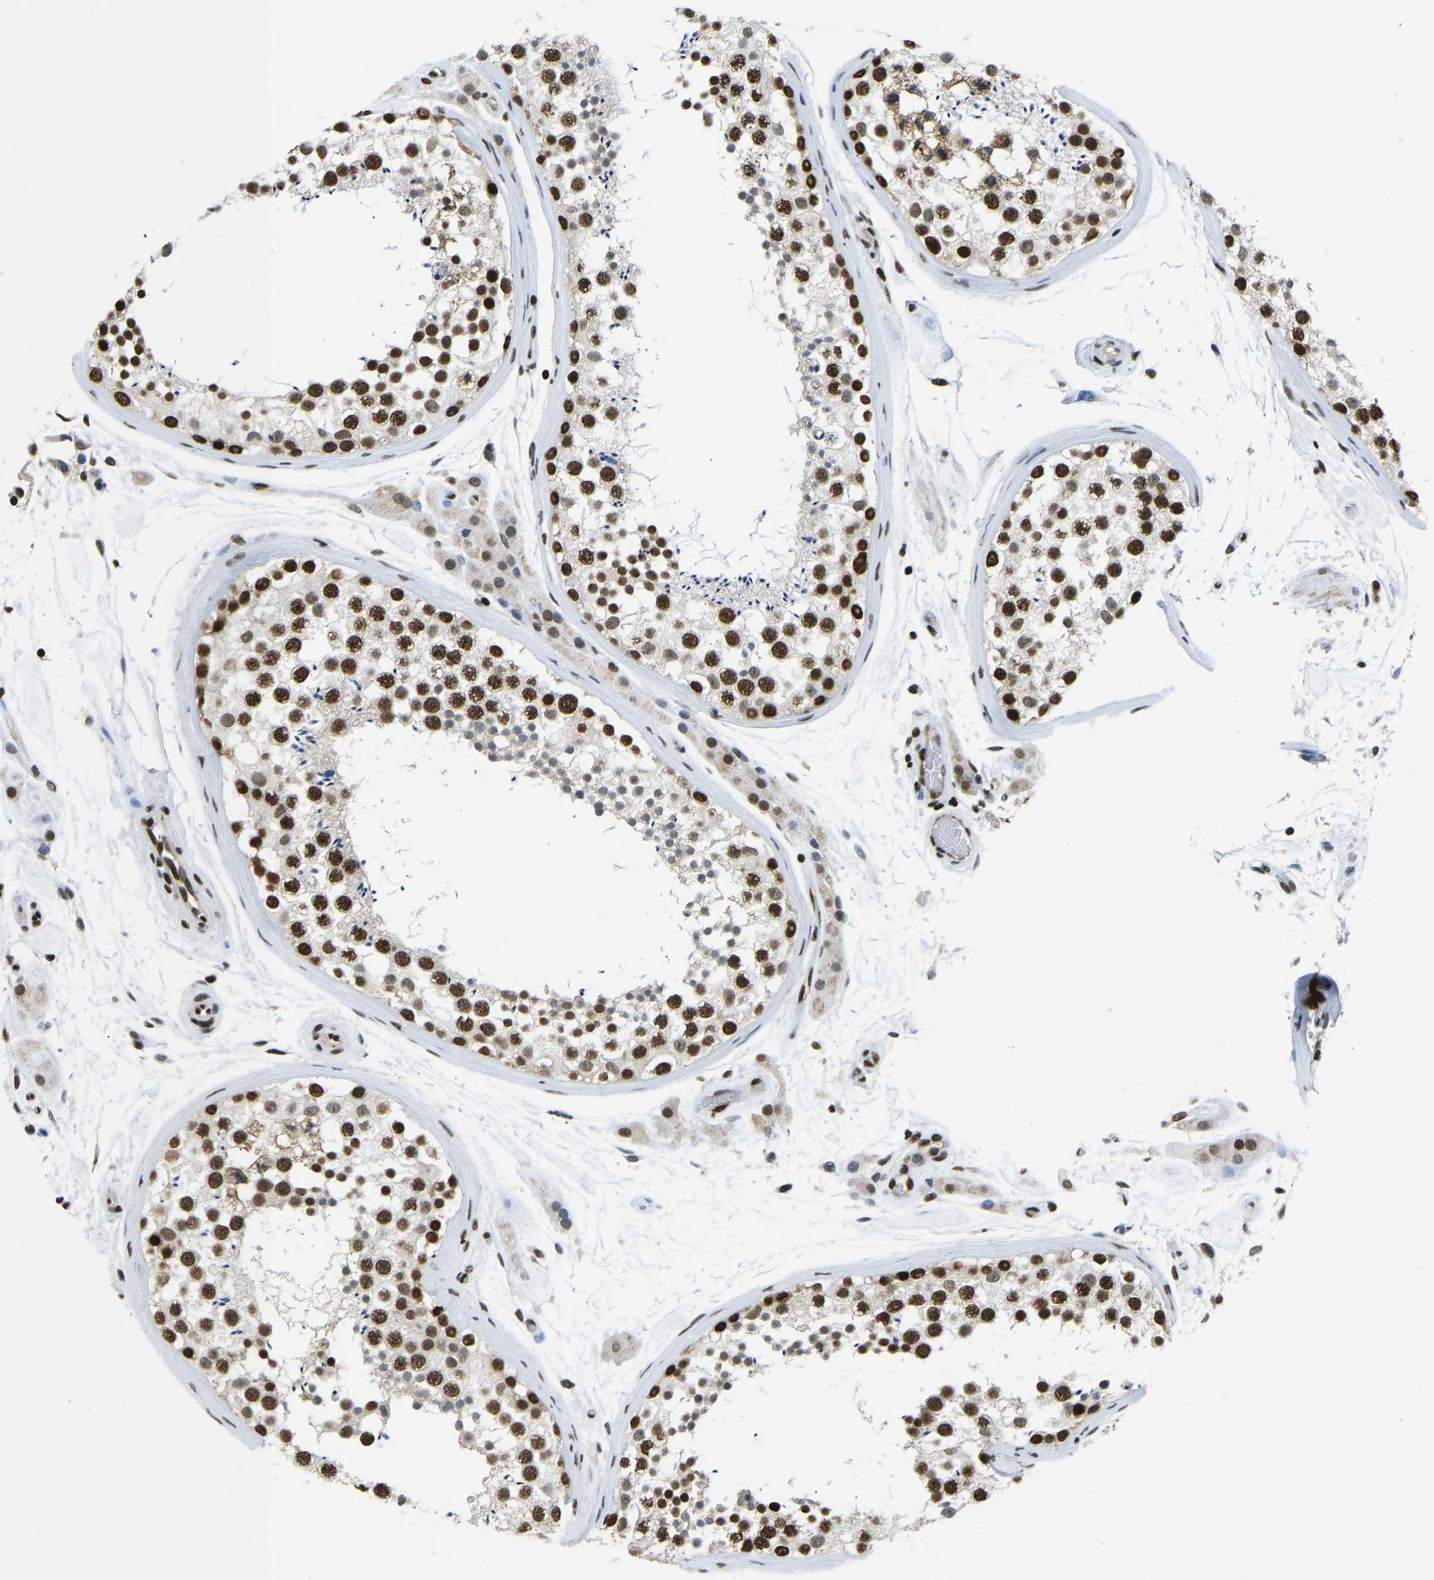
{"staining": {"intensity": "strong", "quantity": ">75%", "location": "nuclear"}, "tissue": "testis", "cell_type": "Cells in seminiferous ducts", "image_type": "normal", "snomed": [{"axis": "morphology", "description": "Normal tissue, NOS"}, {"axis": "topography", "description": "Testis"}], "caption": "Immunohistochemical staining of benign human testis demonstrates strong nuclear protein staining in about >75% of cells in seminiferous ducts. (DAB (3,3'-diaminobenzidine) IHC with brightfield microscopy, high magnification).", "gene": "ZSCAN20", "patient": {"sex": "male", "age": 46}}